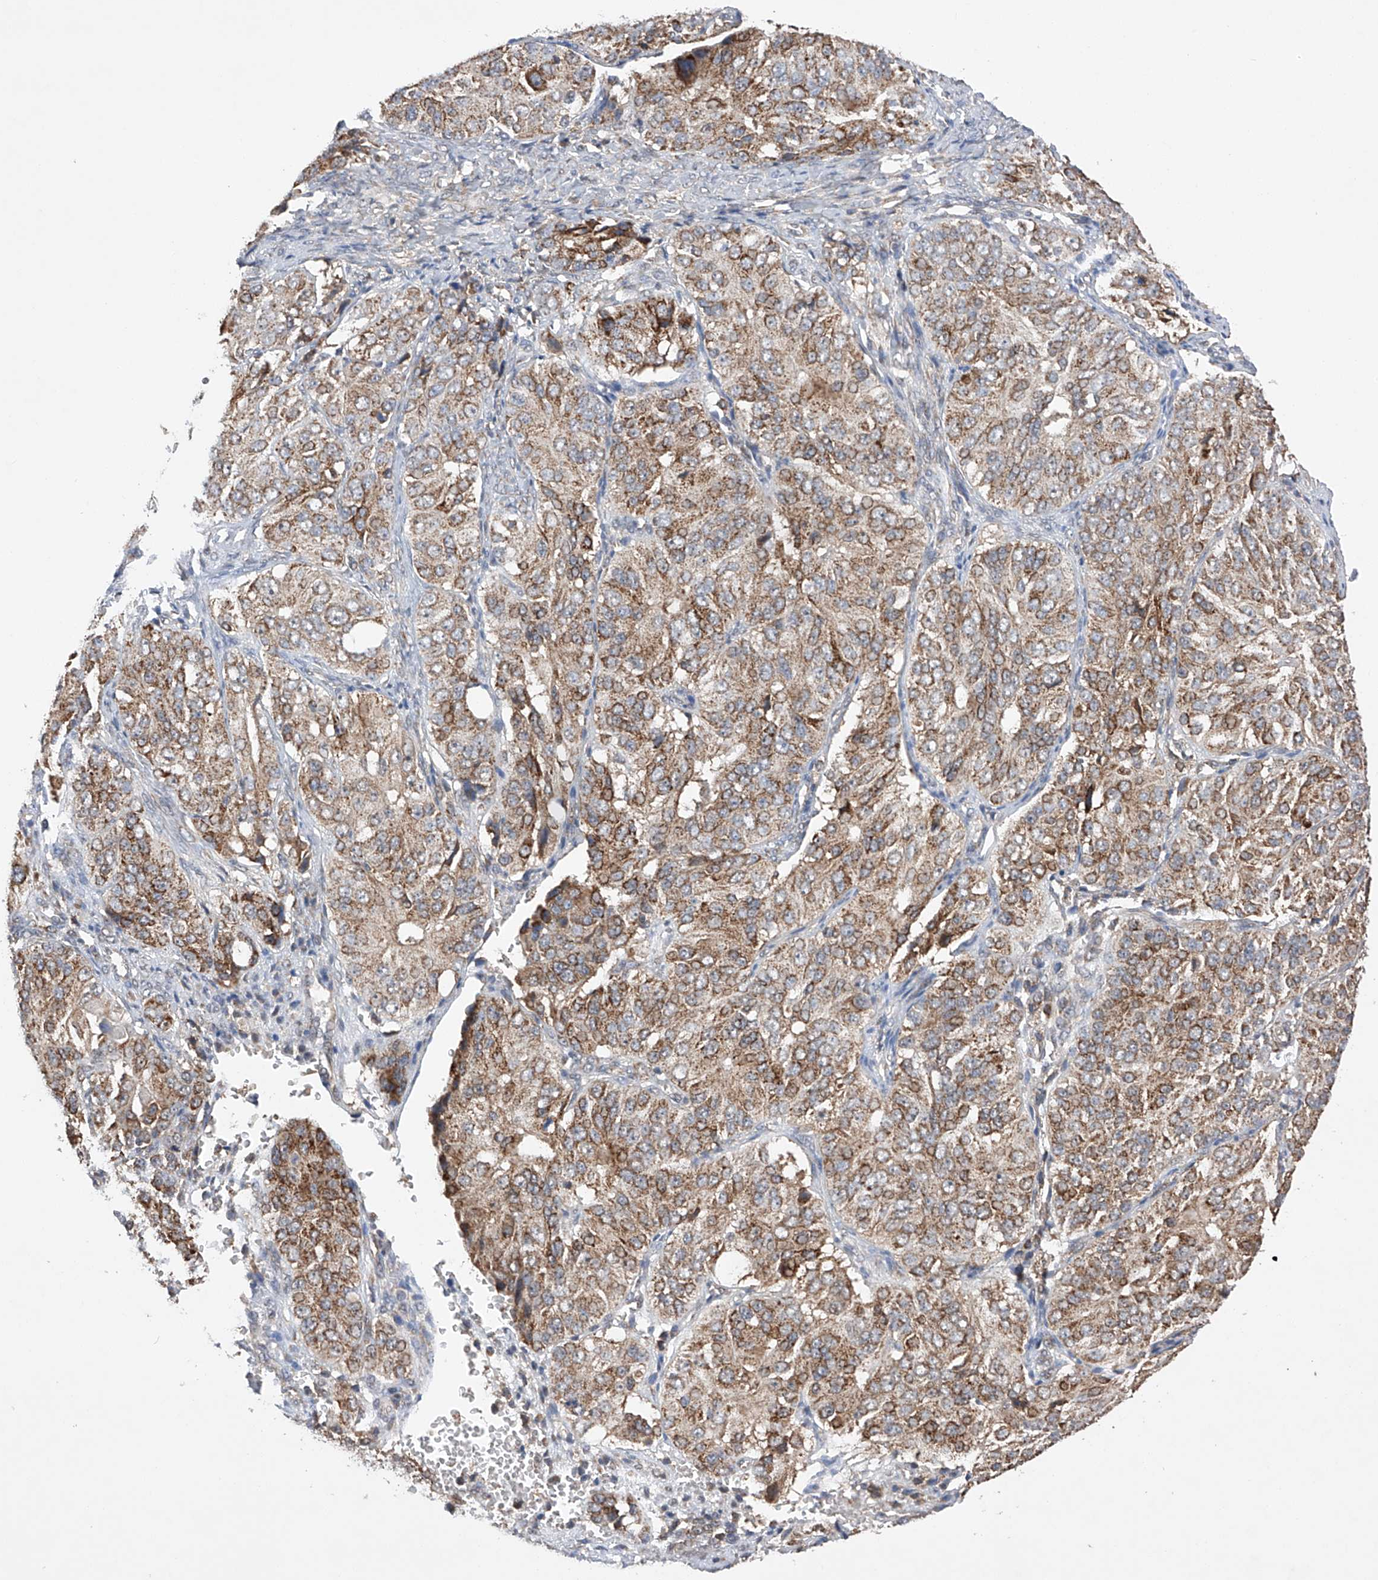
{"staining": {"intensity": "moderate", "quantity": ">75%", "location": "cytoplasmic/membranous"}, "tissue": "ovarian cancer", "cell_type": "Tumor cells", "image_type": "cancer", "snomed": [{"axis": "morphology", "description": "Carcinoma, endometroid"}, {"axis": "topography", "description": "Ovary"}], "caption": "Immunohistochemistry photomicrograph of endometroid carcinoma (ovarian) stained for a protein (brown), which reveals medium levels of moderate cytoplasmic/membranous positivity in approximately >75% of tumor cells.", "gene": "SDHAF4", "patient": {"sex": "female", "age": 51}}